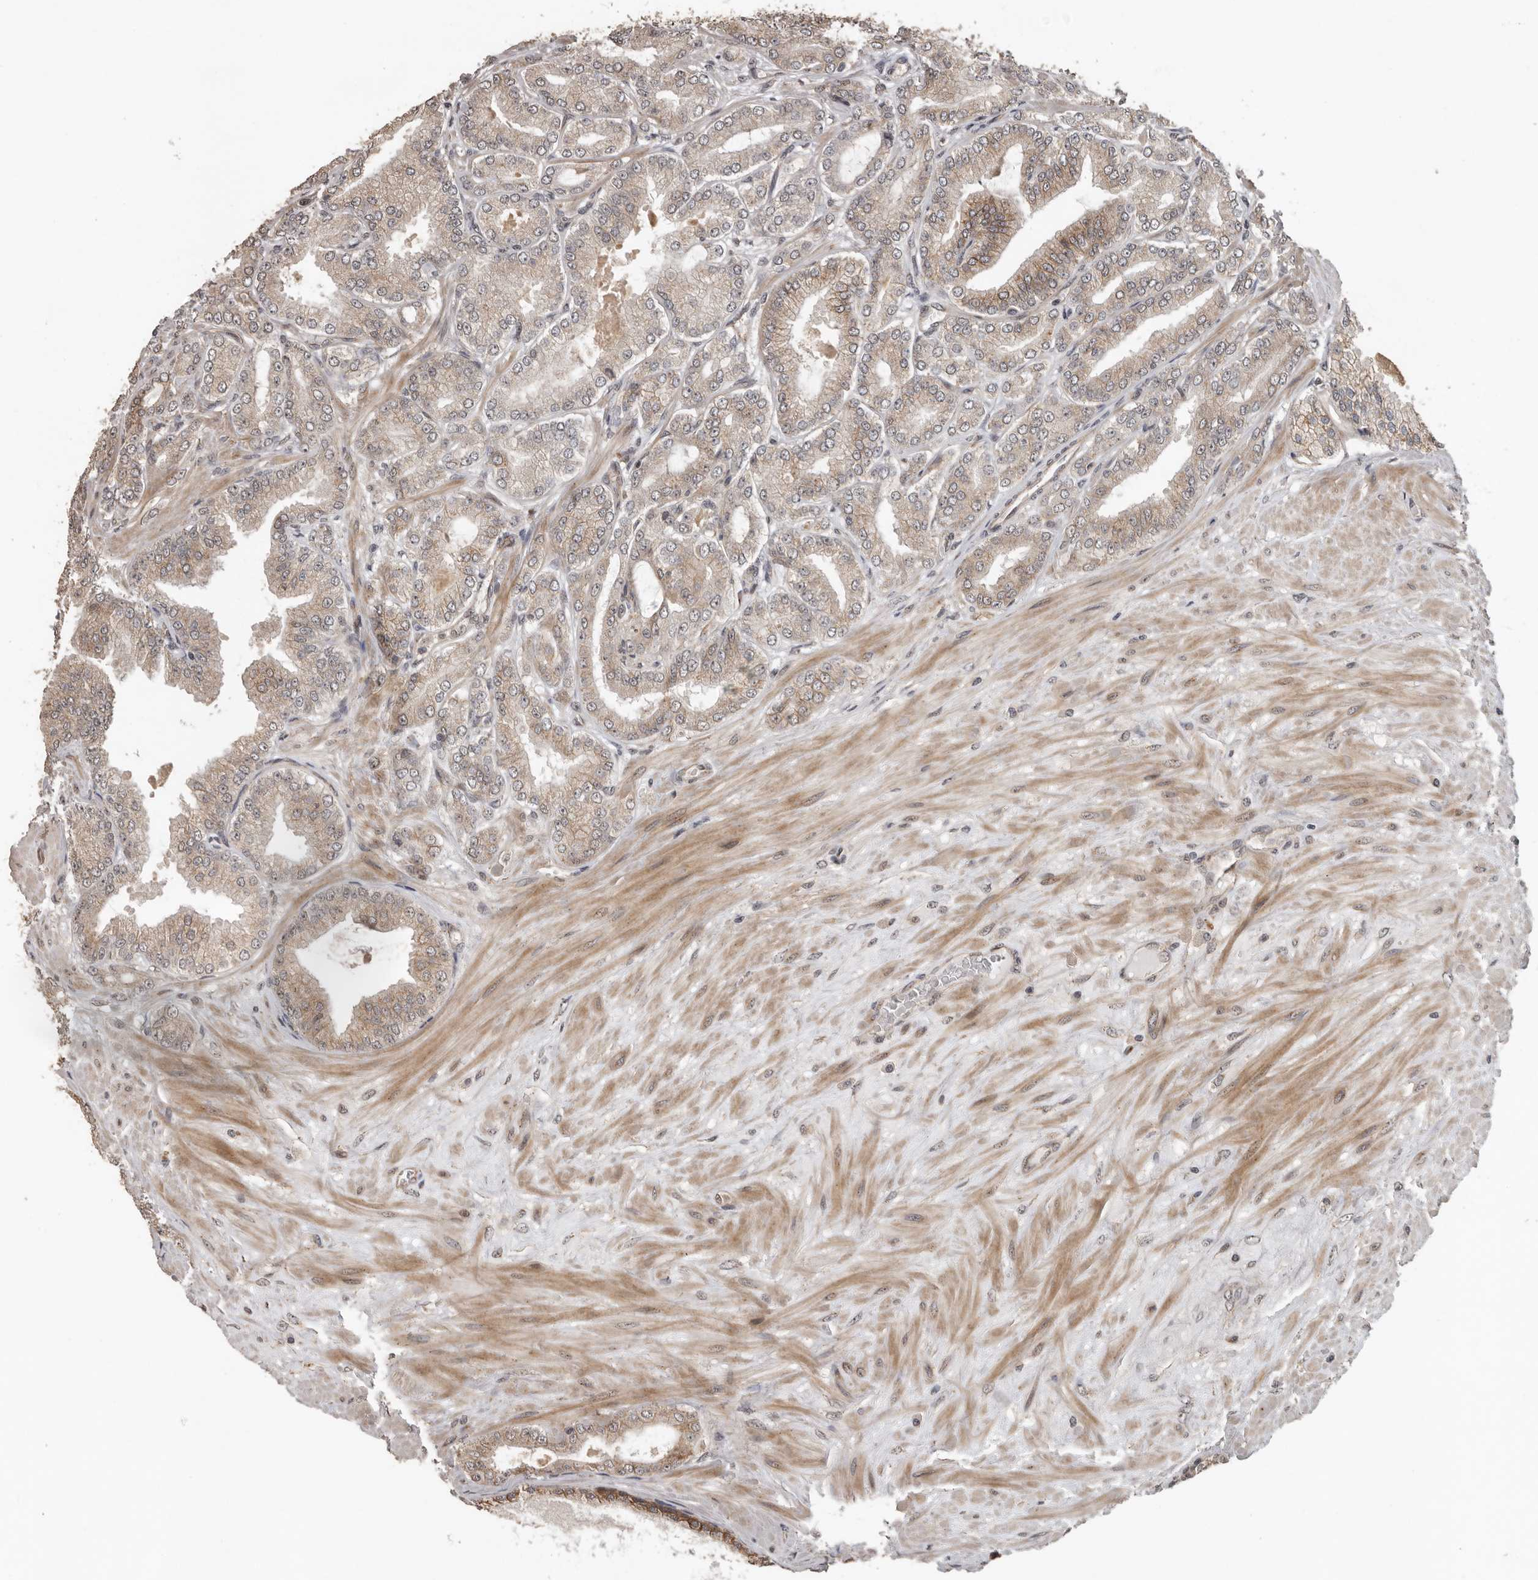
{"staining": {"intensity": "moderate", "quantity": "25%-75%", "location": "cytoplasmic/membranous"}, "tissue": "prostate cancer", "cell_type": "Tumor cells", "image_type": "cancer", "snomed": [{"axis": "morphology", "description": "Adenocarcinoma, Low grade"}, {"axis": "topography", "description": "Prostate"}], "caption": "Moderate cytoplasmic/membranous protein expression is identified in approximately 25%-75% of tumor cells in prostate cancer (low-grade adenocarcinoma).", "gene": "CEP350", "patient": {"sex": "male", "age": 63}}